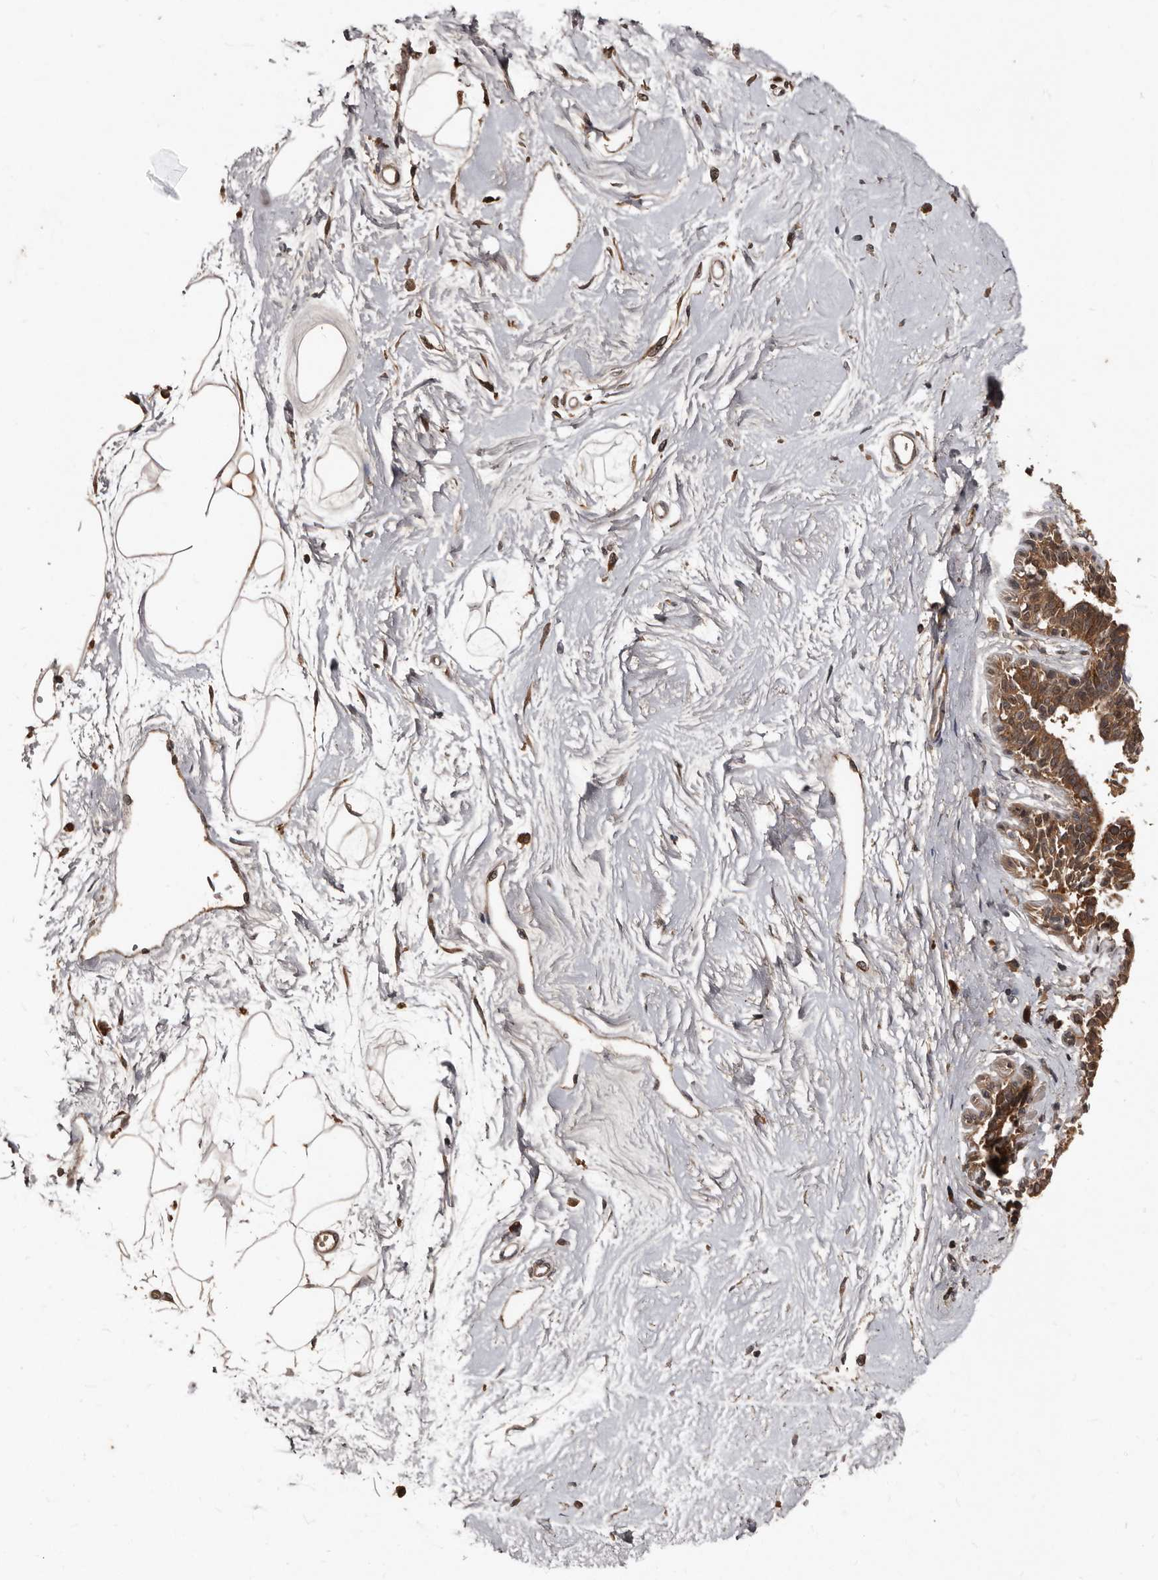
{"staining": {"intensity": "weak", "quantity": ">75%", "location": "cytoplasmic/membranous"}, "tissue": "breast", "cell_type": "Adipocytes", "image_type": "normal", "snomed": [{"axis": "morphology", "description": "Normal tissue, NOS"}, {"axis": "topography", "description": "Breast"}], "caption": "Immunohistochemistry (IHC) (DAB (3,3'-diaminobenzidine)) staining of unremarkable breast exhibits weak cytoplasmic/membranous protein positivity in about >75% of adipocytes. (DAB (3,3'-diaminobenzidine) IHC, brown staining for protein, blue staining for nuclei).", "gene": "PMVK", "patient": {"sex": "female", "age": 45}}